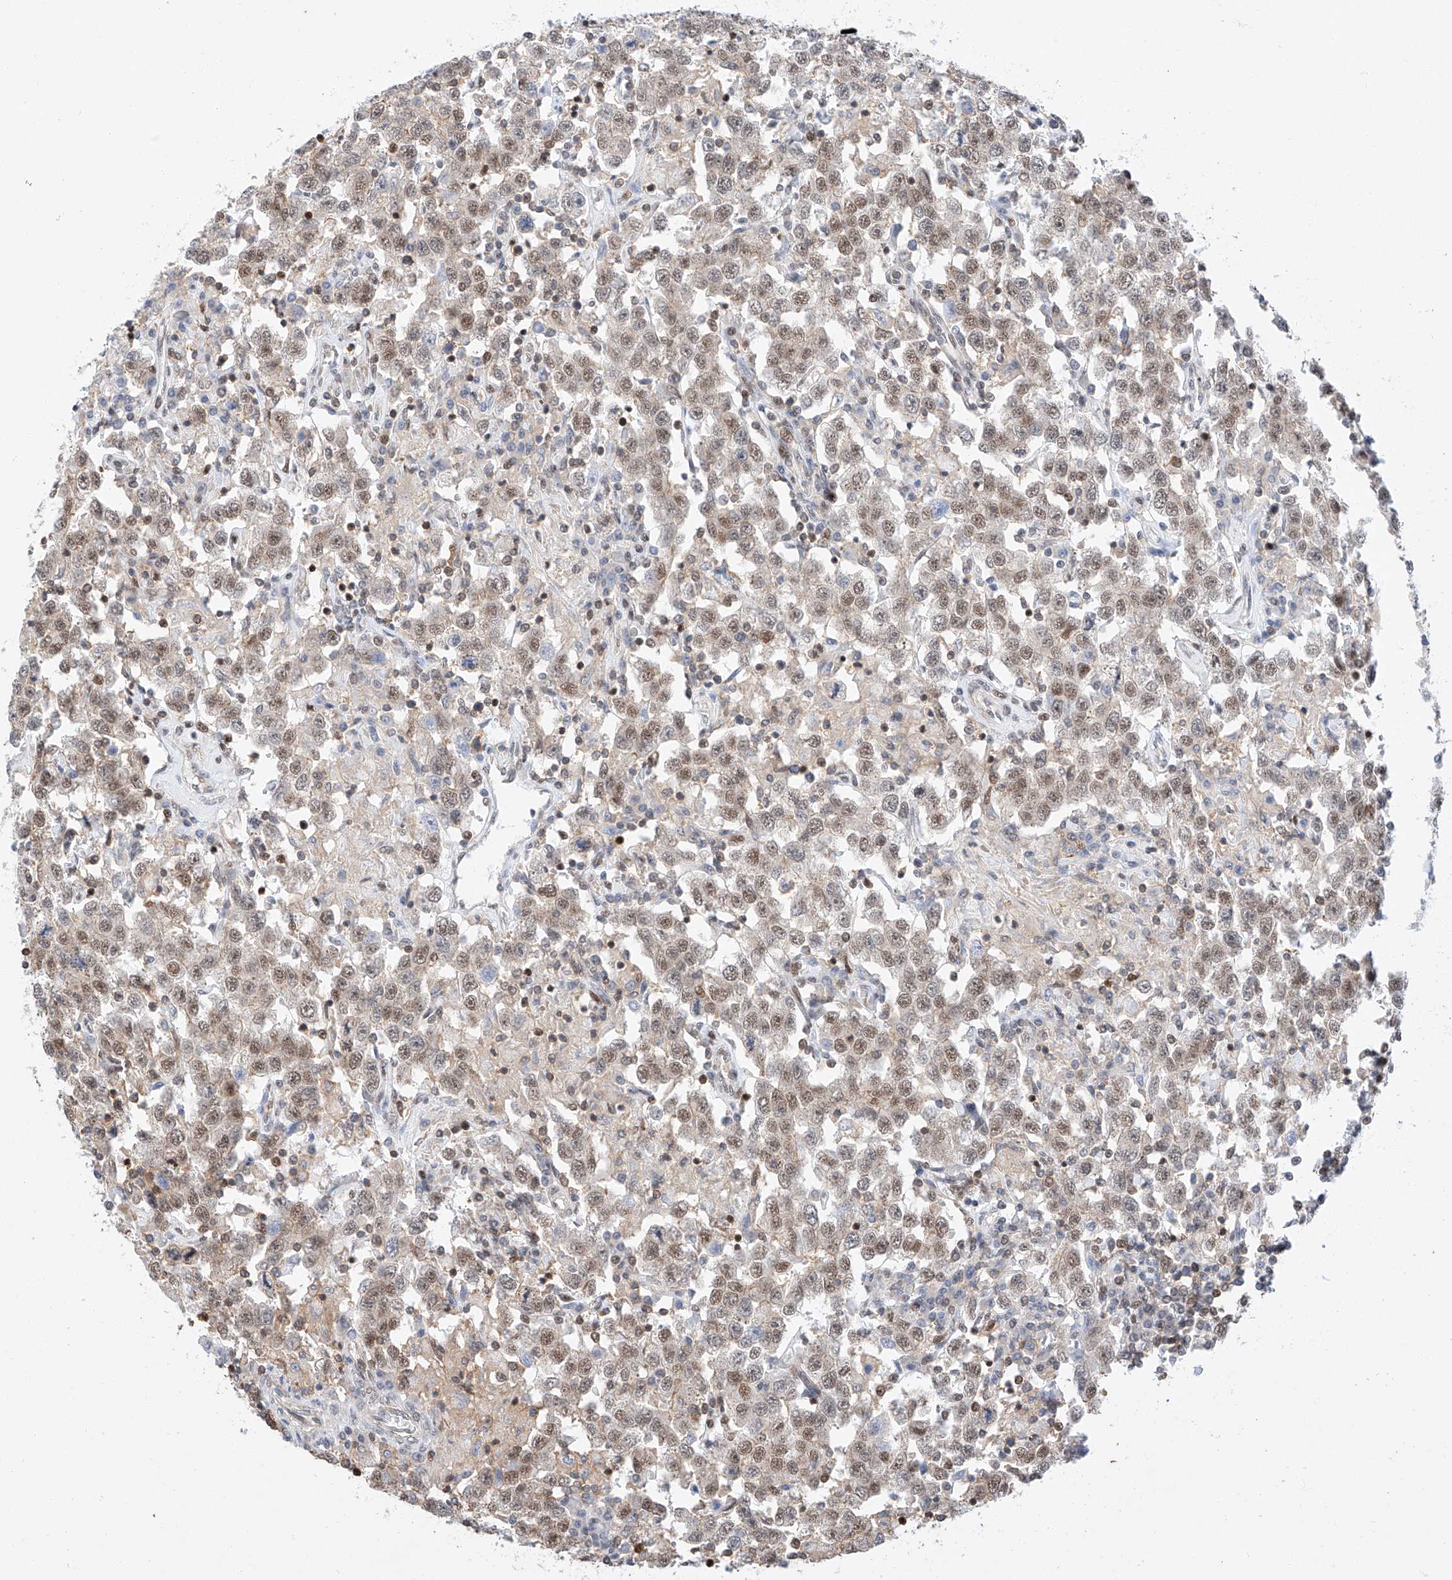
{"staining": {"intensity": "moderate", "quantity": ">75%", "location": "nuclear"}, "tissue": "testis cancer", "cell_type": "Tumor cells", "image_type": "cancer", "snomed": [{"axis": "morphology", "description": "Seminoma, NOS"}, {"axis": "topography", "description": "Testis"}], "caption": "The immunohistochemical stain labels moderate nuclear expression in tumor cells of testis seminoma tissue. The protein of interest is stained brown, and the nuclei are stained in blue (DAB IHC with brightfield microscopy, high magnification).", "gene": "HDAC9", "patient": {"sex": "male", "age": 41}}